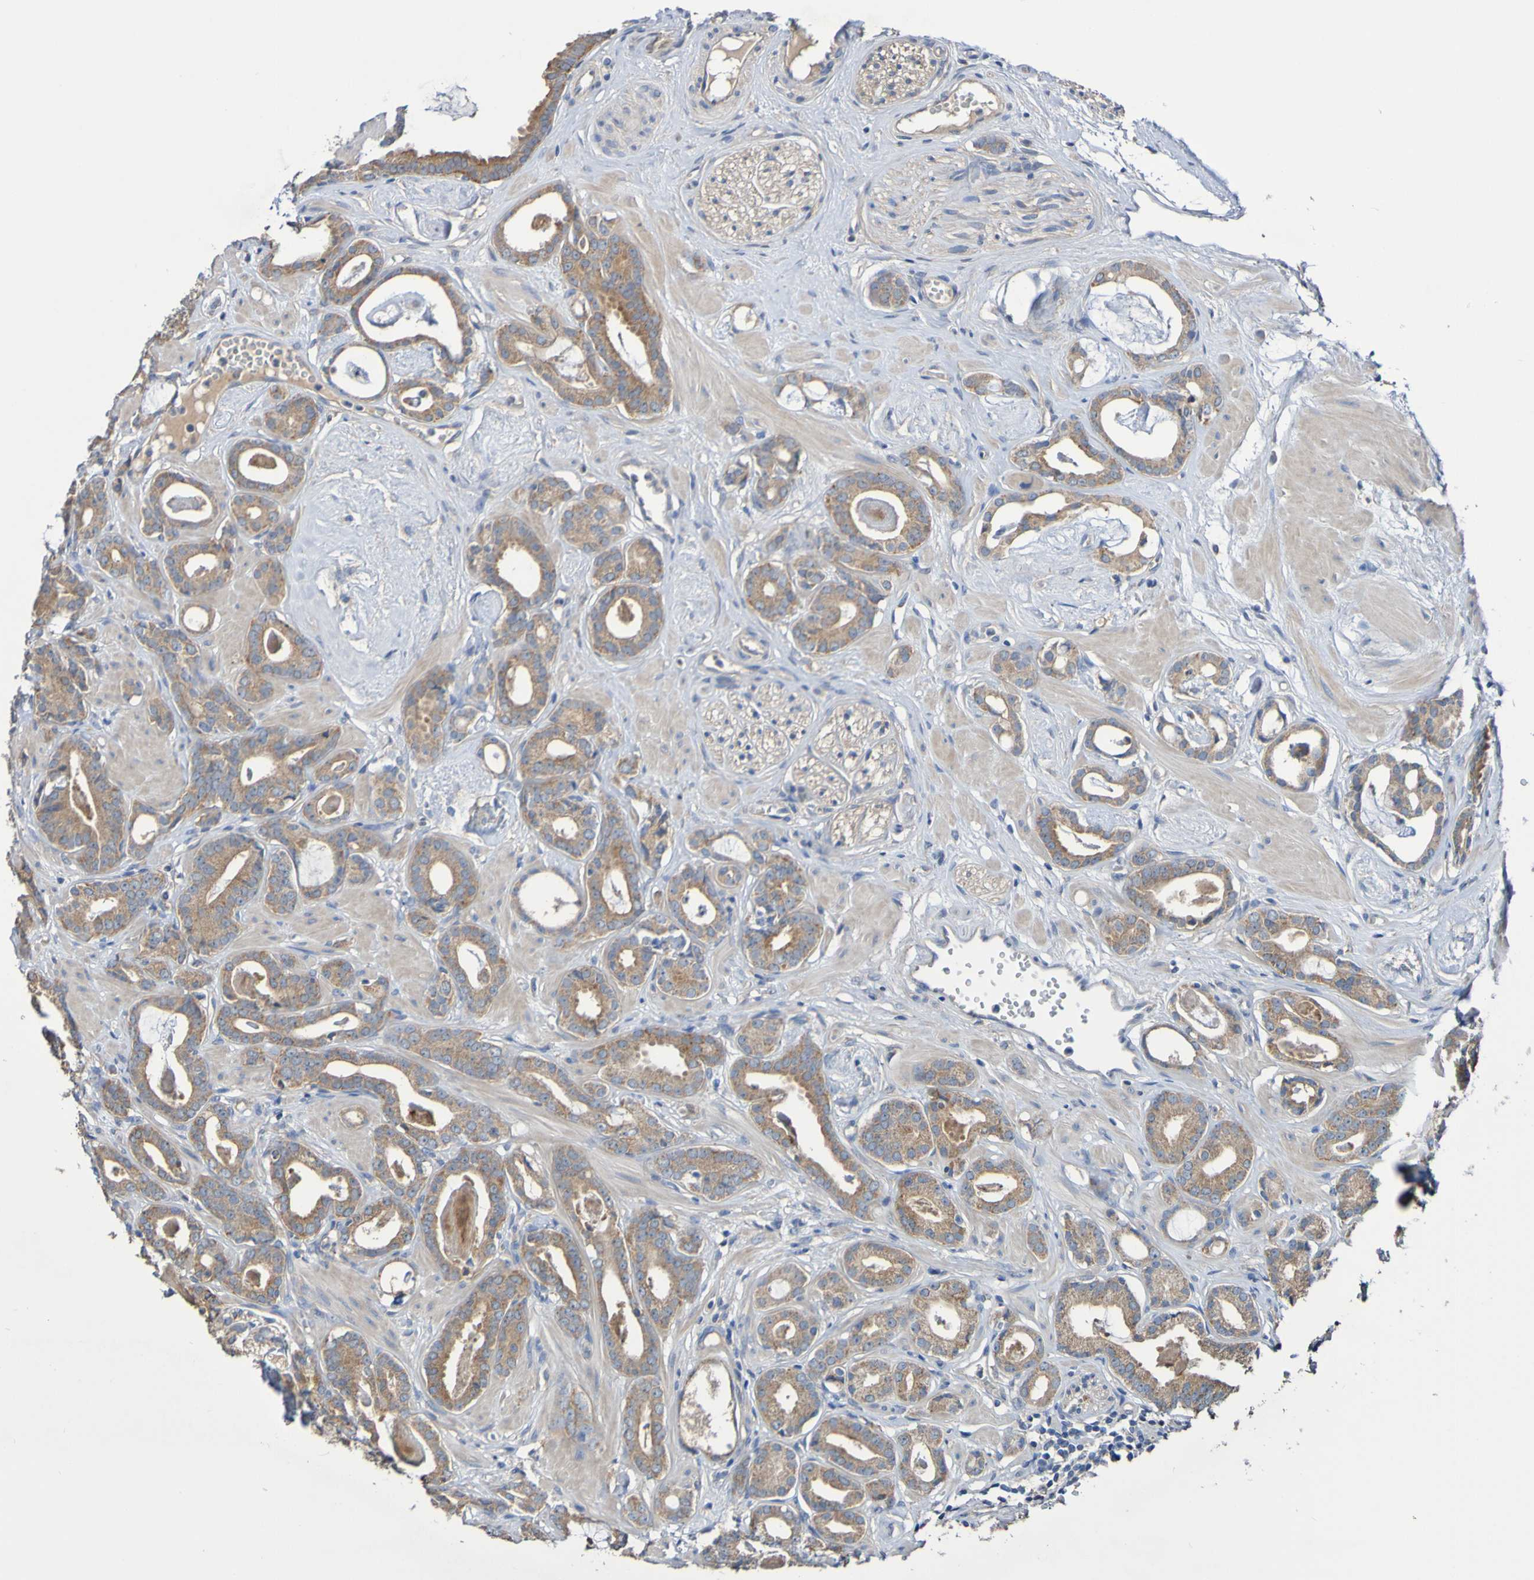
{"staining": {"intensity": "moderate", "quantity": ">75%", "location": "cytoplasmic/membranous"}, "tissue": "prostate cancer", "cell_type": "Tumor cells", "image_type": "cancer", "snomed": [{"axis": "morphology", "description": "Adenocarcinoma, Low grade"}, {"axis": "topography", "description": "Prostate"}], "caption": "The histopathology image reveals a brown stain indicating the presence of a protein in the cytoplasmic/membranous of tumor cells in prostate cancer (low-grade adenocarcinoma).", "gene": "PHYH", "patient": {"sex": "male", "age": 53}}